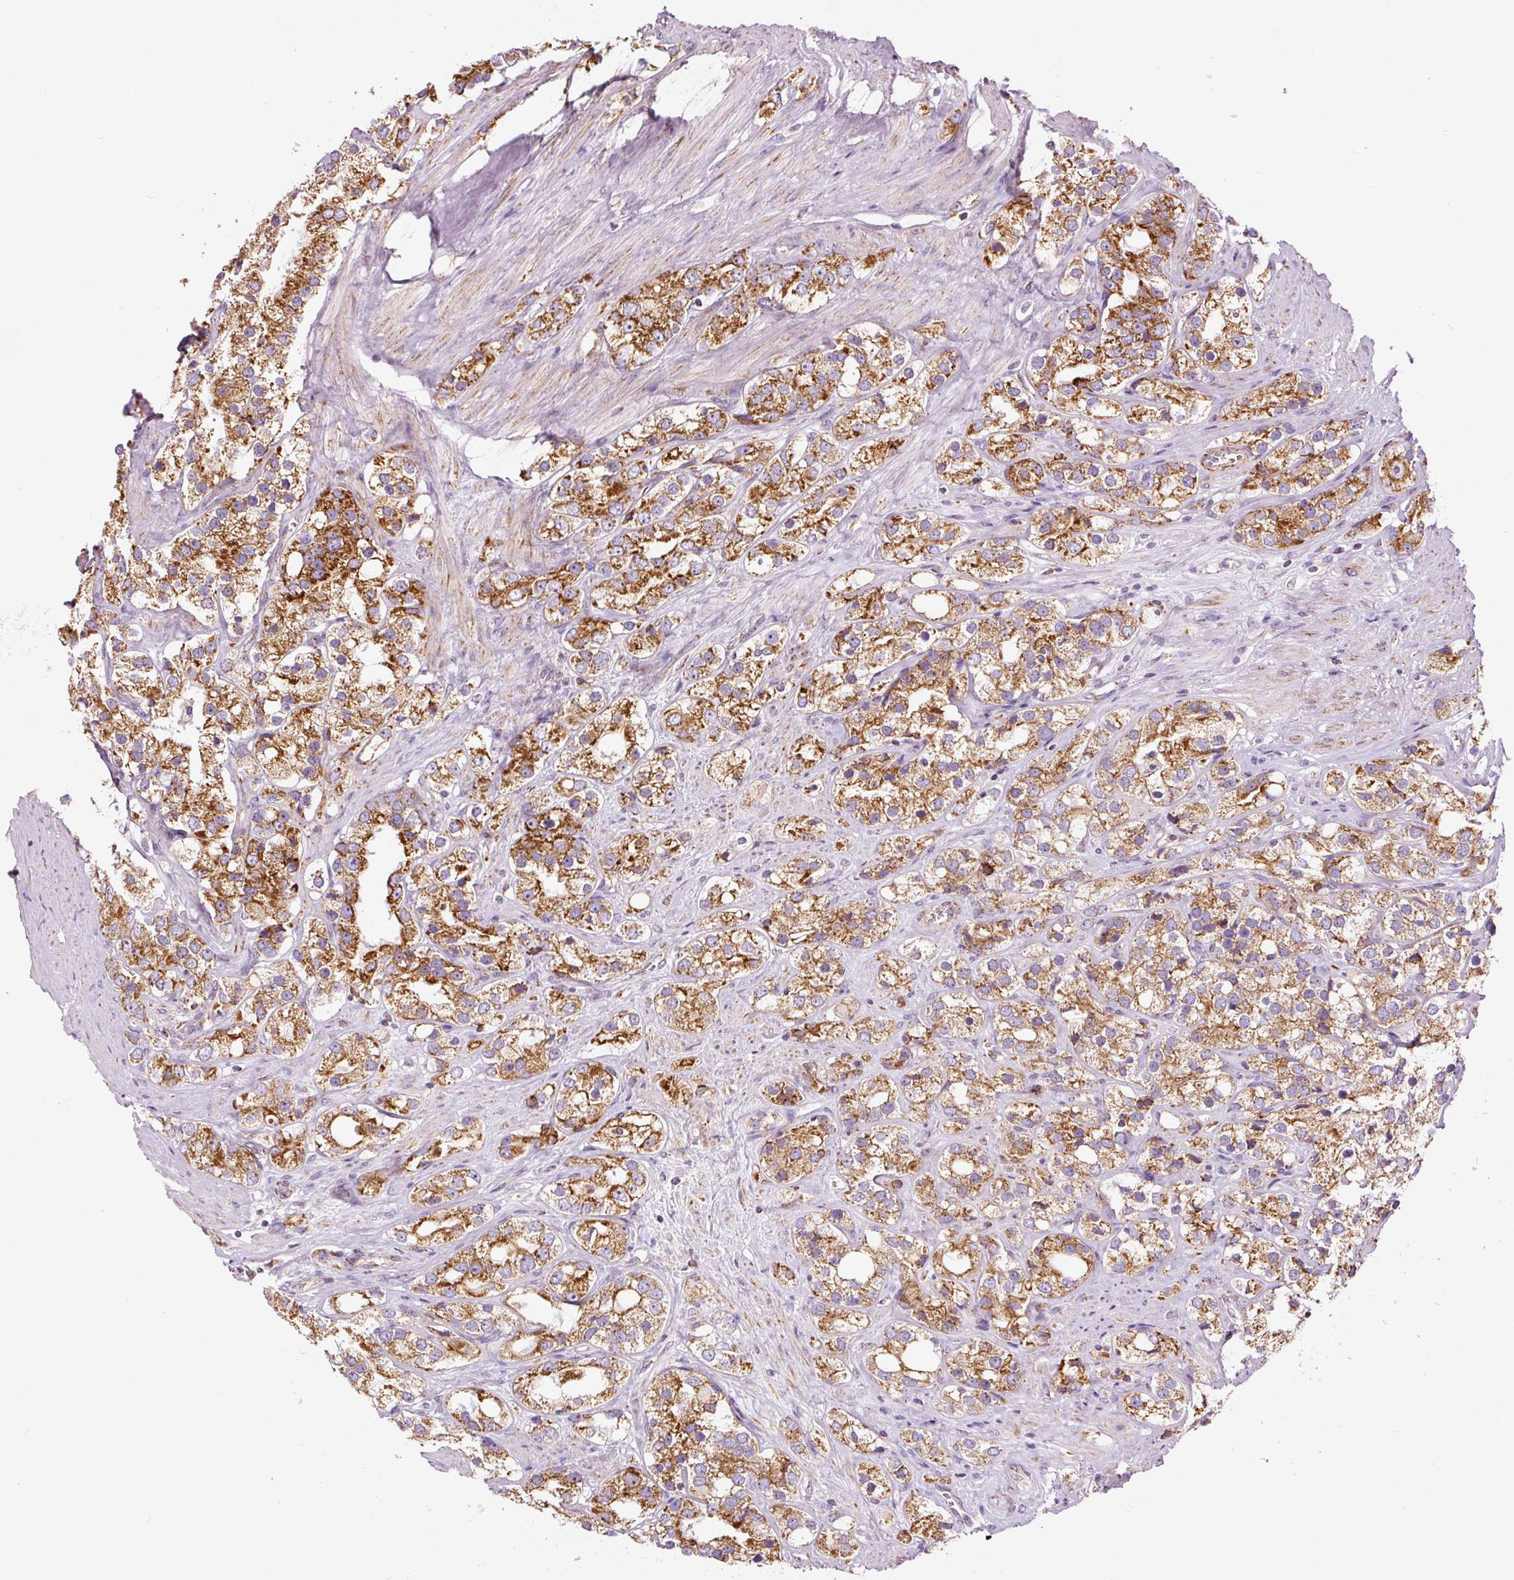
{"staining": {"intensity": "strong", "quantity": ">75%", "location": "cytoplasmic/membranous"}, "tissue": "prostate cancer", "cell_type": "Tumor cells", "image_type": "cancer", "snomed": [{"axis": "morphology", "description": "Adenocarcinoma, NOS"}, {"axis": "topography", "description": "Prostate"}], "caption": "Human prostate adenocarcinoma stained for a protein (brown) demonstrates strong cytoplasmic/membranous positive expression in approximately >75% of tumor cells.", "gene": "NDUFB4", "patient": {"sex": "male", "age": 79}}